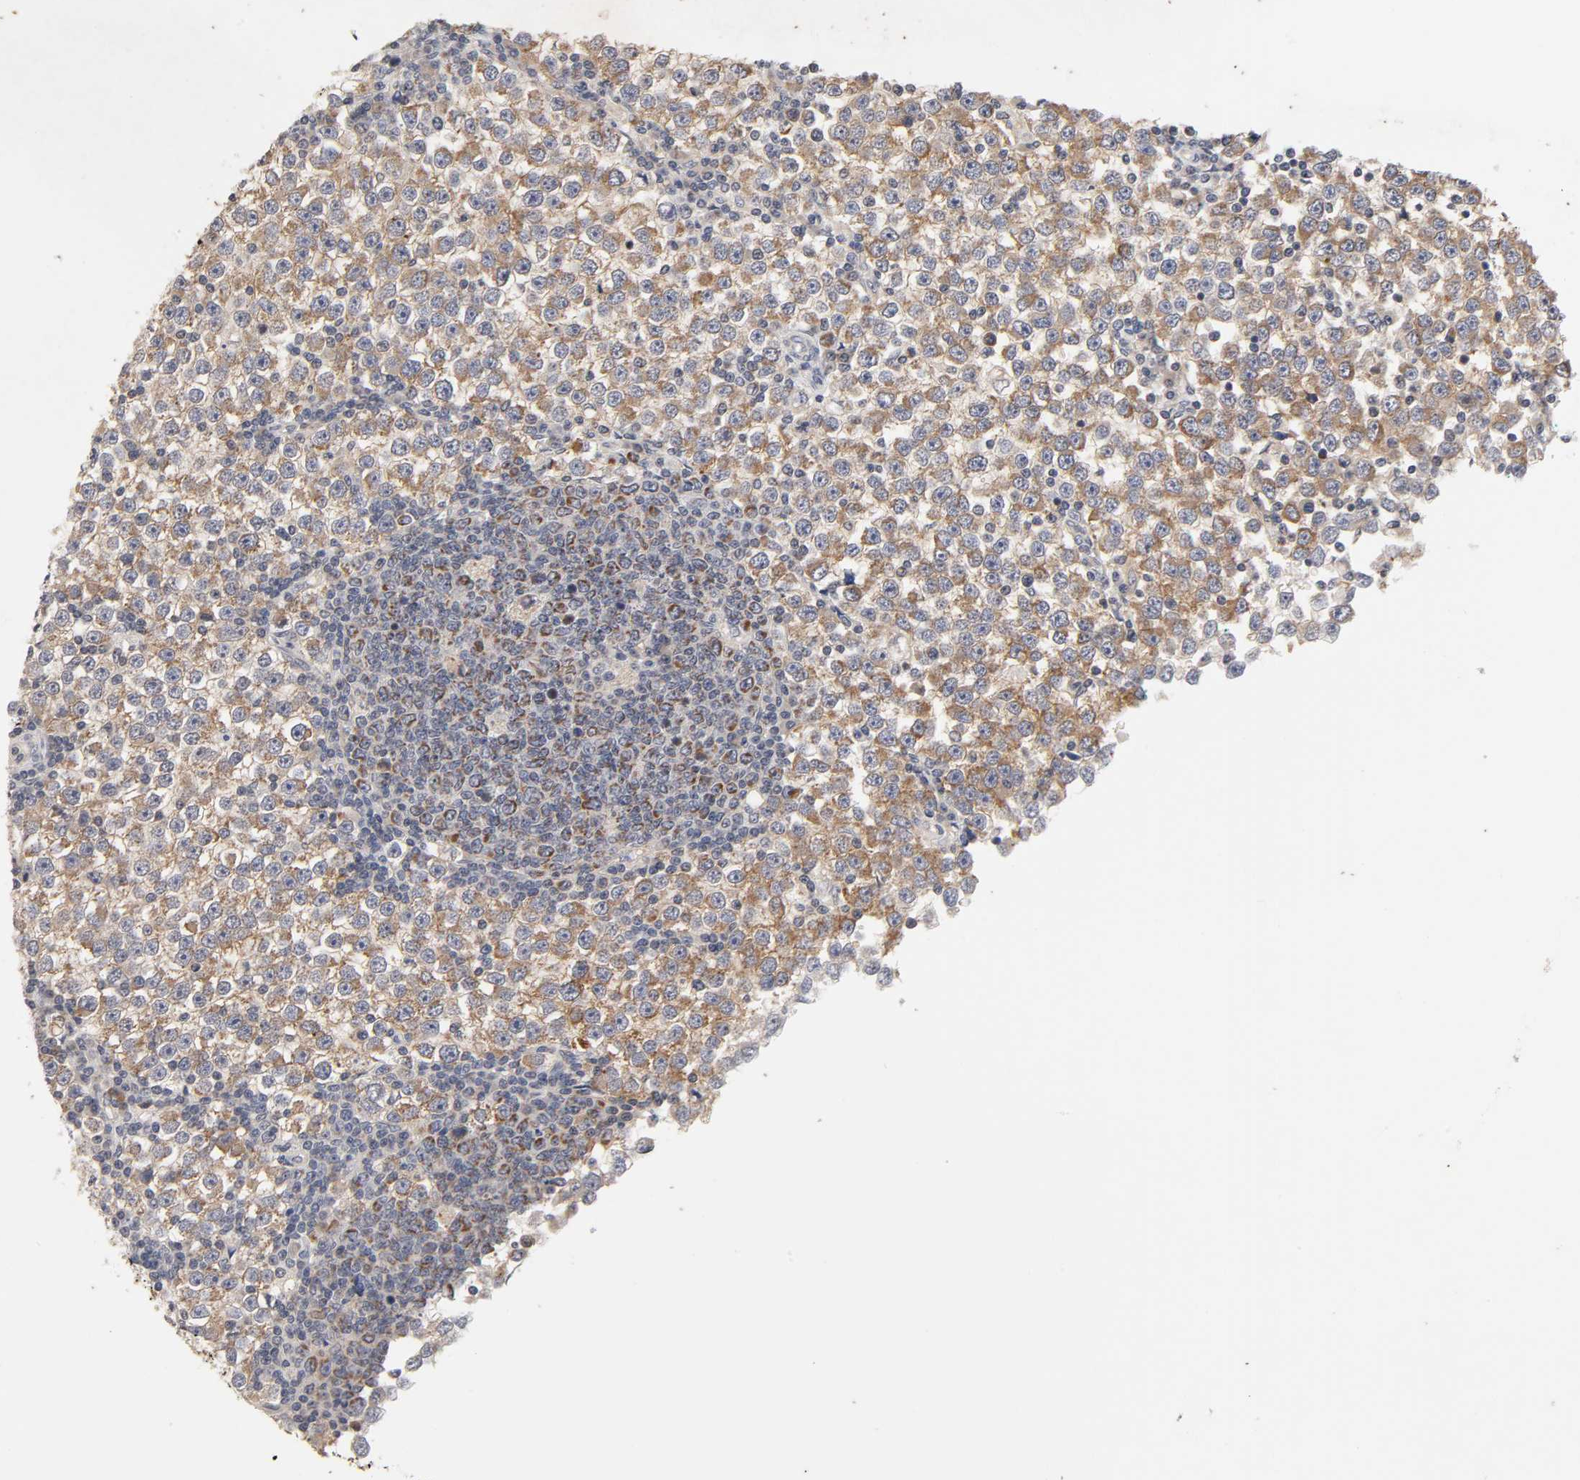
{"staining": {"intensity": "moderate", "quantity": ">75%", "location": "cytoplasmic/membranous"}, "tissue": "testis cancer", "cell_type": "Tumor cells", "image_type": "cancer", "snomed": [{"axis": "morphology", "description": "Seminoma, NOS"}, {"axis": "topography", "description": "Testis"}], "caption": "Immunohistochemistry histopathology image of neoplastic tissue: testis cancer stained using immunohistochemistry (IHC) demonstrates medium levels of moderate protein expression localized specifically in the cytoplasmic/membranous of tumor cells, appearing as a cytoplasmic/membranous brown color.", "gene": "CXADR", "patient": {"sex": "male", "age": 65}}